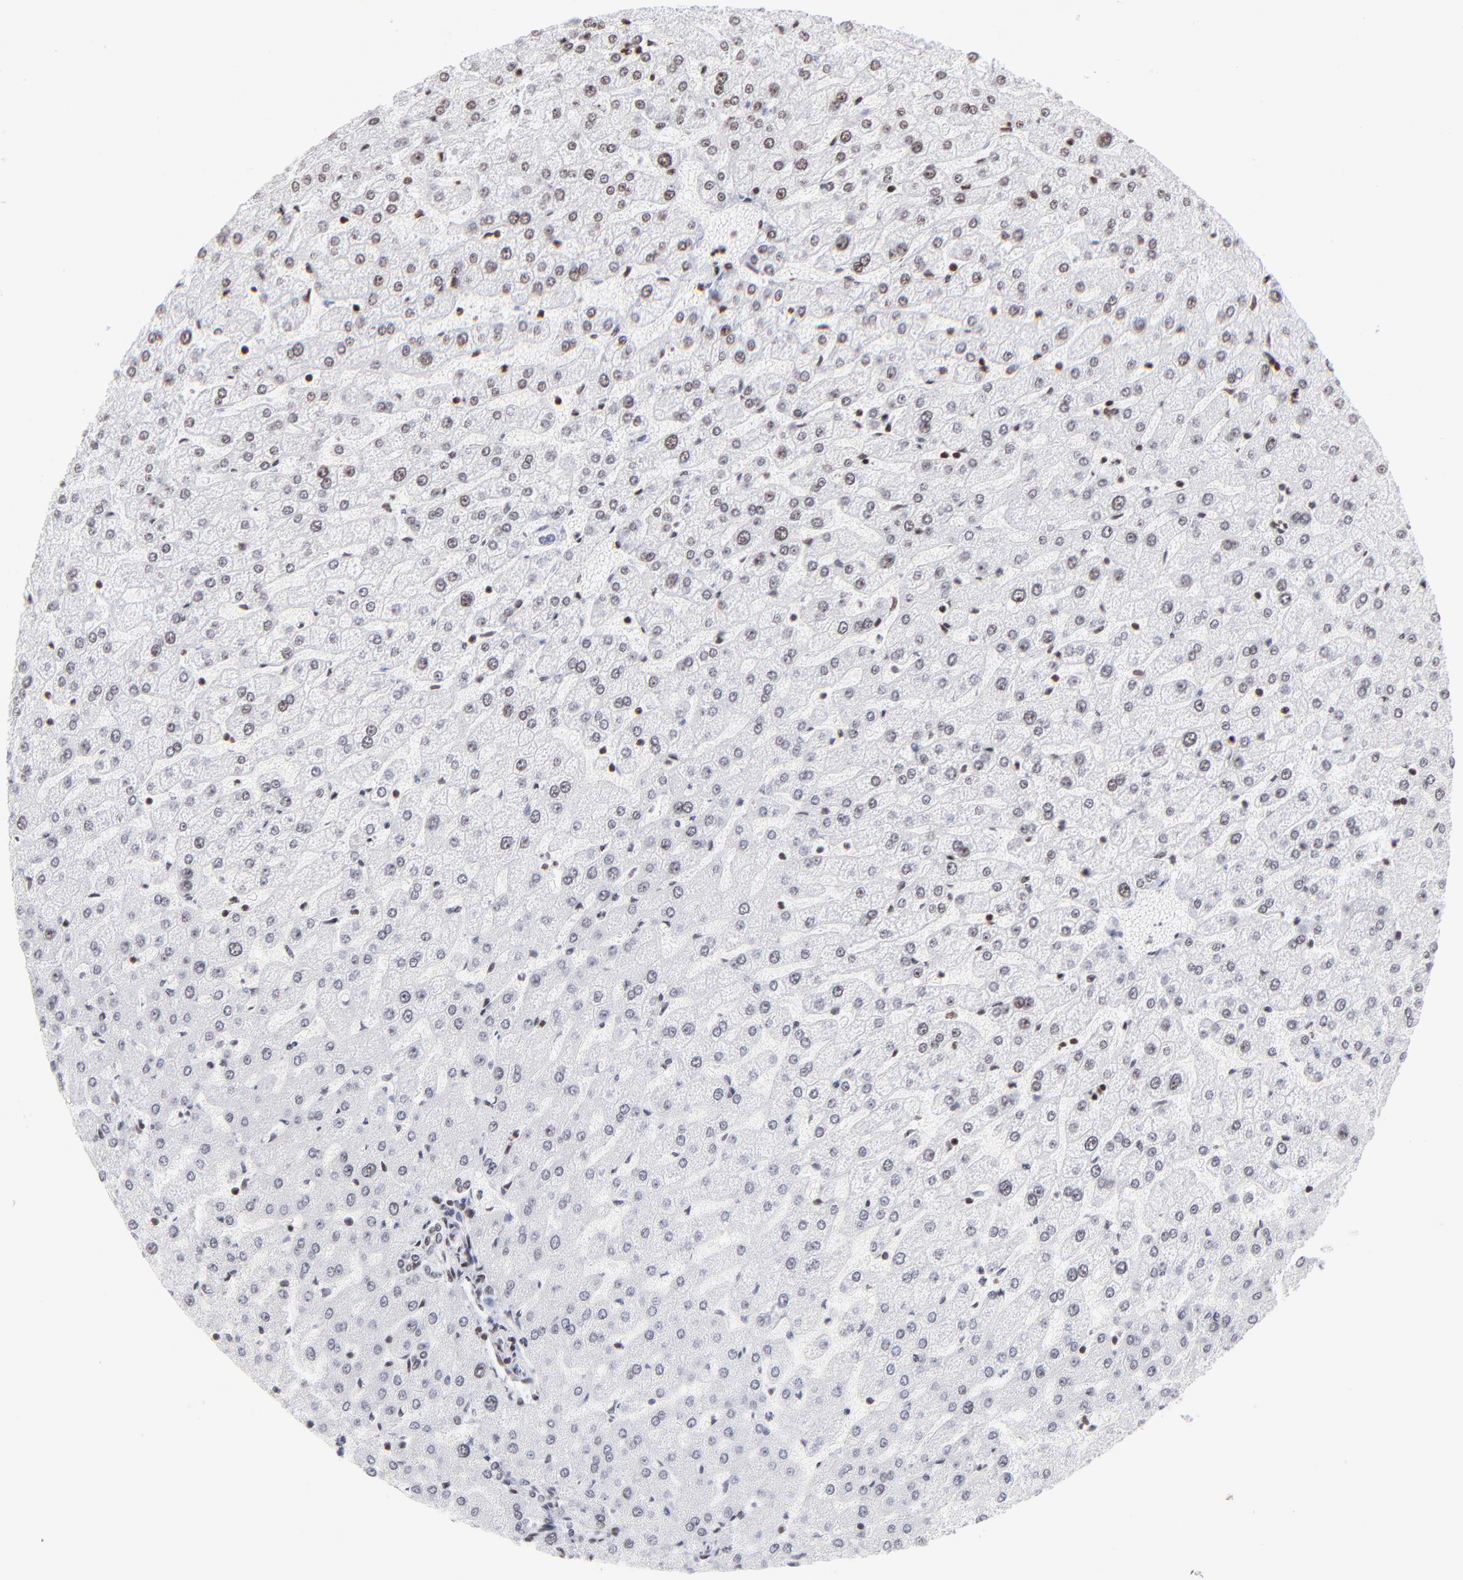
{"staining": {"intensity": "moderate", "quantity": "25%-75%", "location": "nuclear"}, "tissue": "liver", "cell_type": "Cholangiocytes", "image_type": "normal", "snomed": [{"axis": "morphology", "description": "Normal tissue, NOS"}, {"axis": "morphology", "description": "Fibrosis, NOS"}, {"axis": "topography", "description": "Liver"}], "caption": "This photomicrograph exhibits IHC staining of benign liver, with medium moderate nuclear positivity in approximately 25%-75% of cholangiocytes.", "gene": "RTL4", "patient": {"sex": "female", "age": 29}}